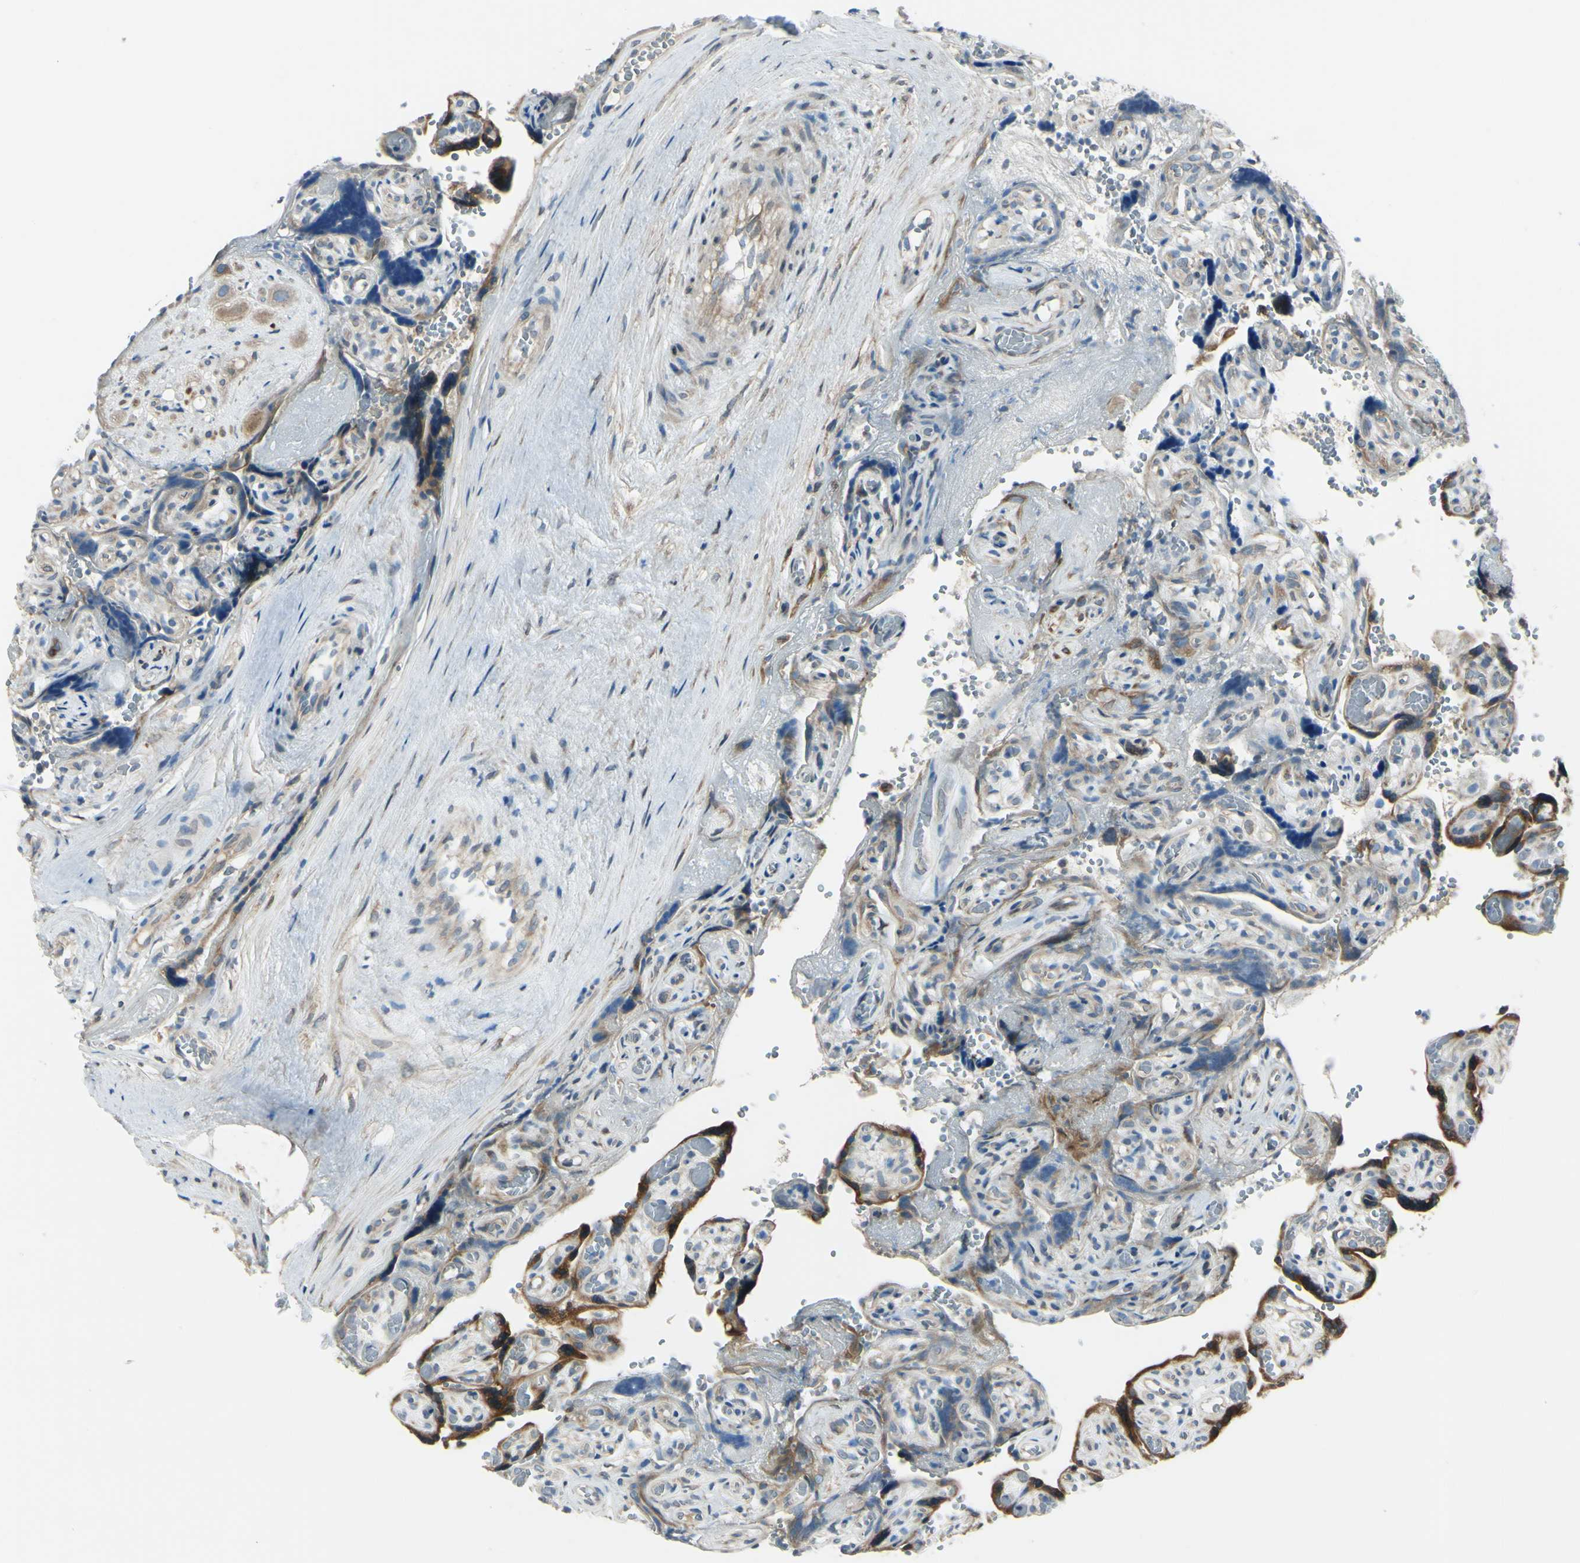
{"staining": {"intensity": "moderate", "quantity": ">75%", "location": "cytoplasmic/membranous"}, "tissue": "placenta", "cell_type": "Decidual cells", "image_type": "normal", "snomed": [{"axis": "morphology", "description": "Normal tissue, NOS"}, {"axis": "topography", "description": "Placenta"}], "caption": "The micrograph shows staining of unremarkable placenta, revealing moderate cytoplasmic/membranous protein staining (brown color) within decidual cells. Nuclei are stained in blue.", "gene": "SELENOS", "patient": {"sex": "female", "age": 30}}